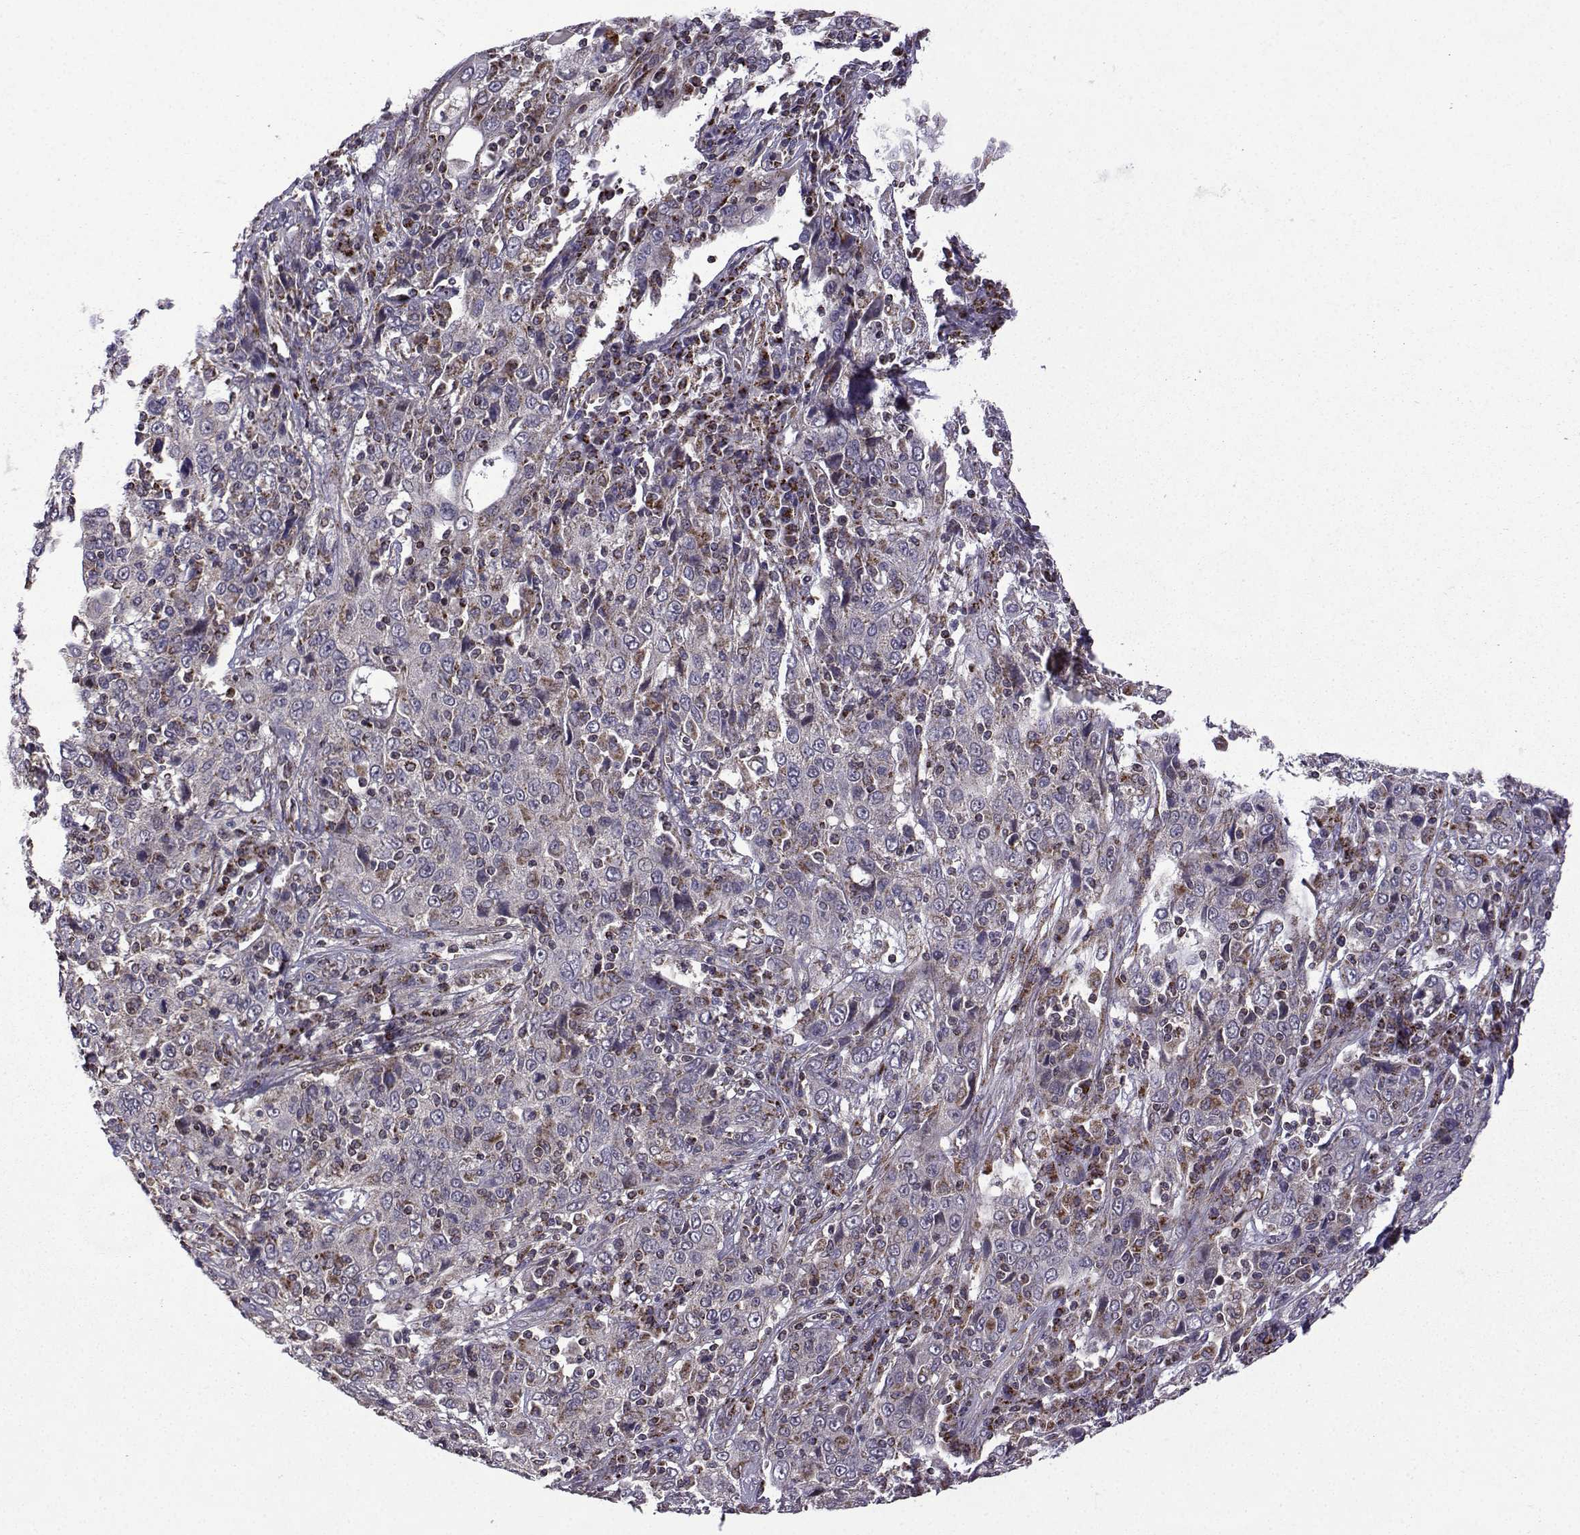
{"staining": {"intensity": "weak", "quantity": "<25%", "location": "cytoplasmic/membranous"}, "tissue": "cervical cancer", "cell_type": "Tumor cells", "image_type": "cancer", "snomed": [{"axis": "morphology", "description": "Squamous cell carcinoma, NOS"}, {"axis": "topography", "description": "Cervix"}], "caption": "The immunohistochemistry photomicrograph has no significant positivity in tumor cells of cervical squamous cell carcinoma tissue.", "gene": "TAB2", "patient": {"sex": "female", "age": 46}}